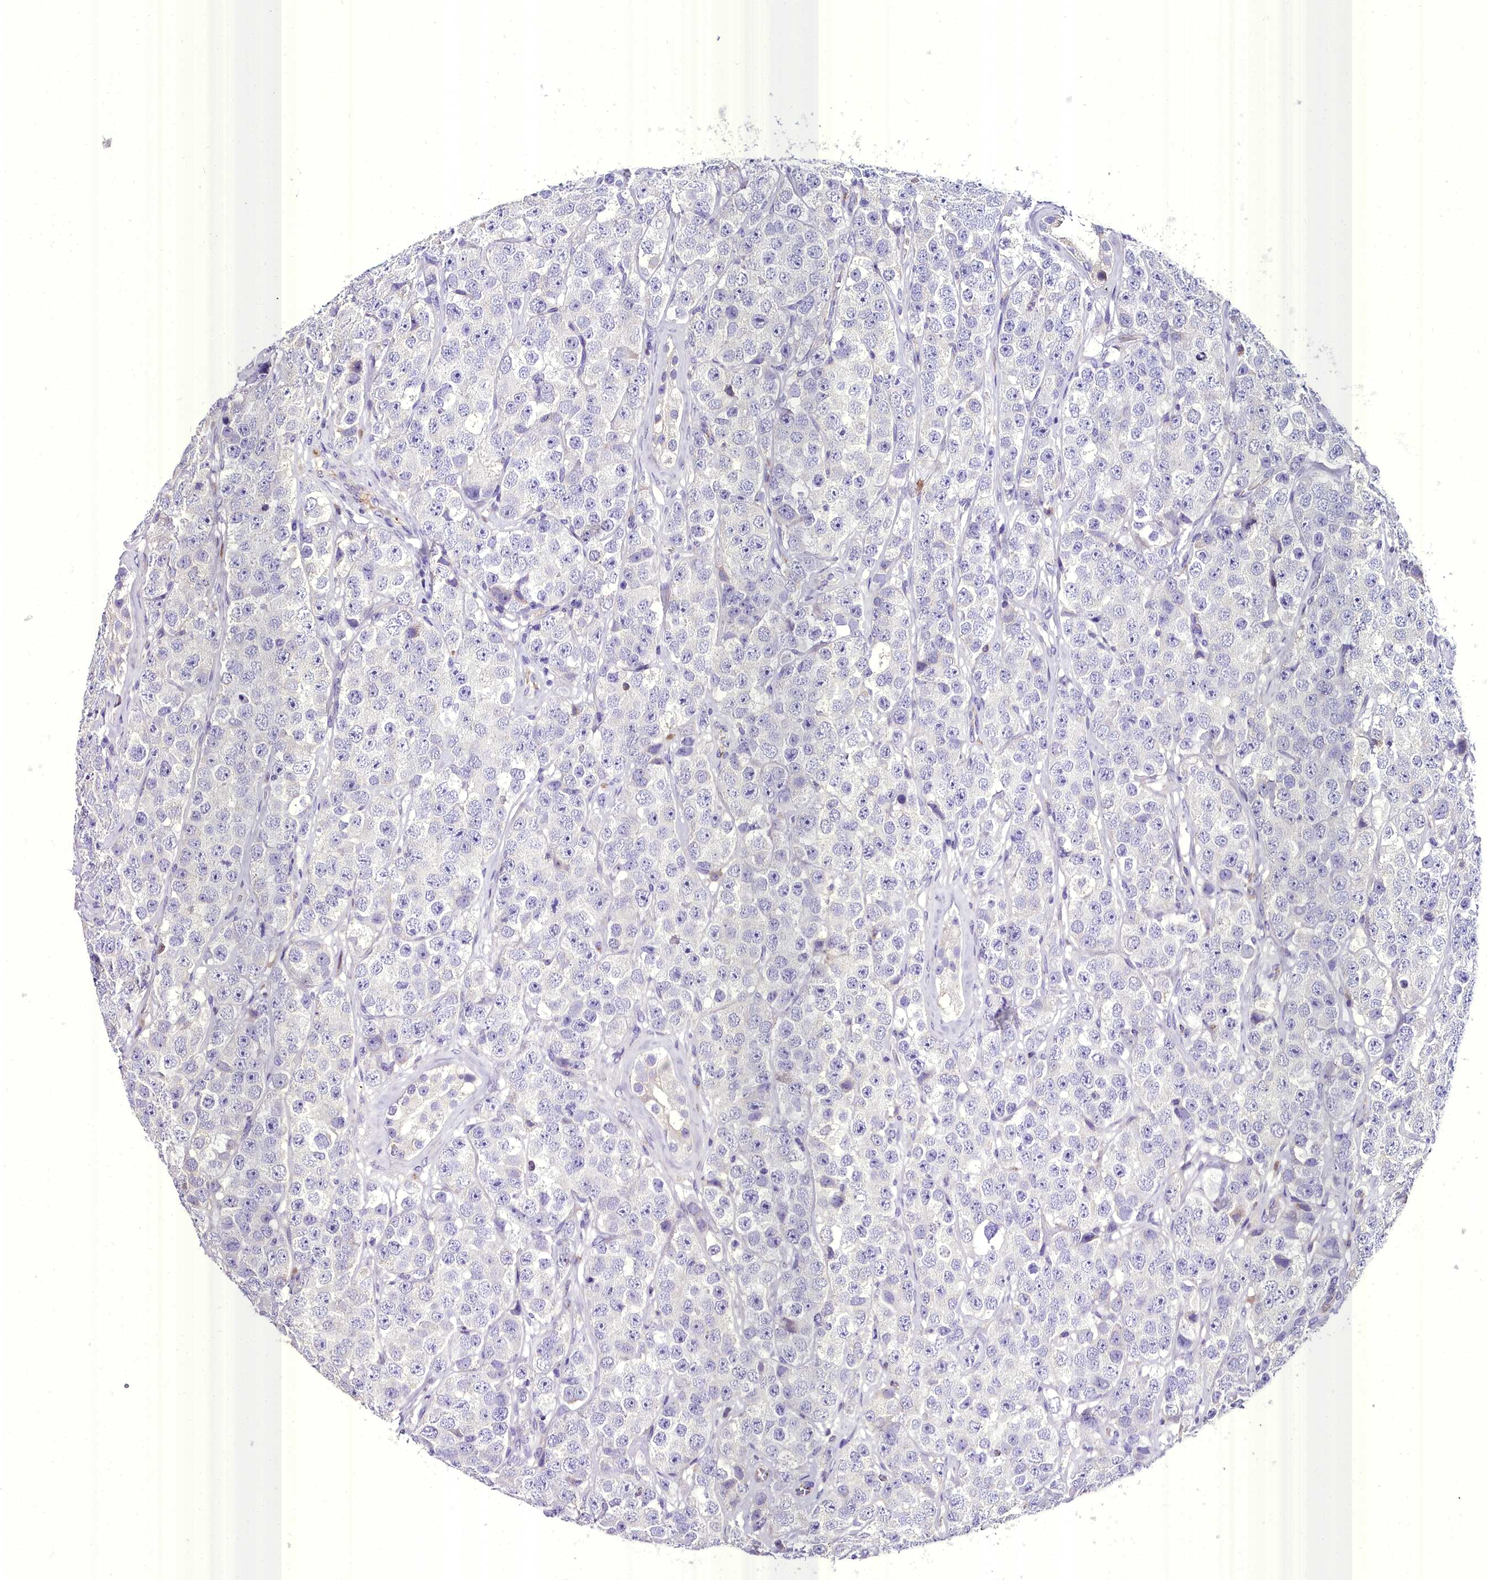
{"staining": {"intensity": "negative", "quantity": "none", "location": "none"}, "tissue": "testis cancer", "cell_type": "Tumor cells", "image_type": "cancer", "snomed": [{"axis": "morphology", "description": "Seminoma, NOS"}, {"axis": "topography", "description": "Testis"}], "caption": "Immunohistochemical staining of human testis cancer exhibits no significant expression in tumor cells. Nuclei are stained in blue.", "gene": "MS4A18", "patient": {"sex": "male", "age": 28}}